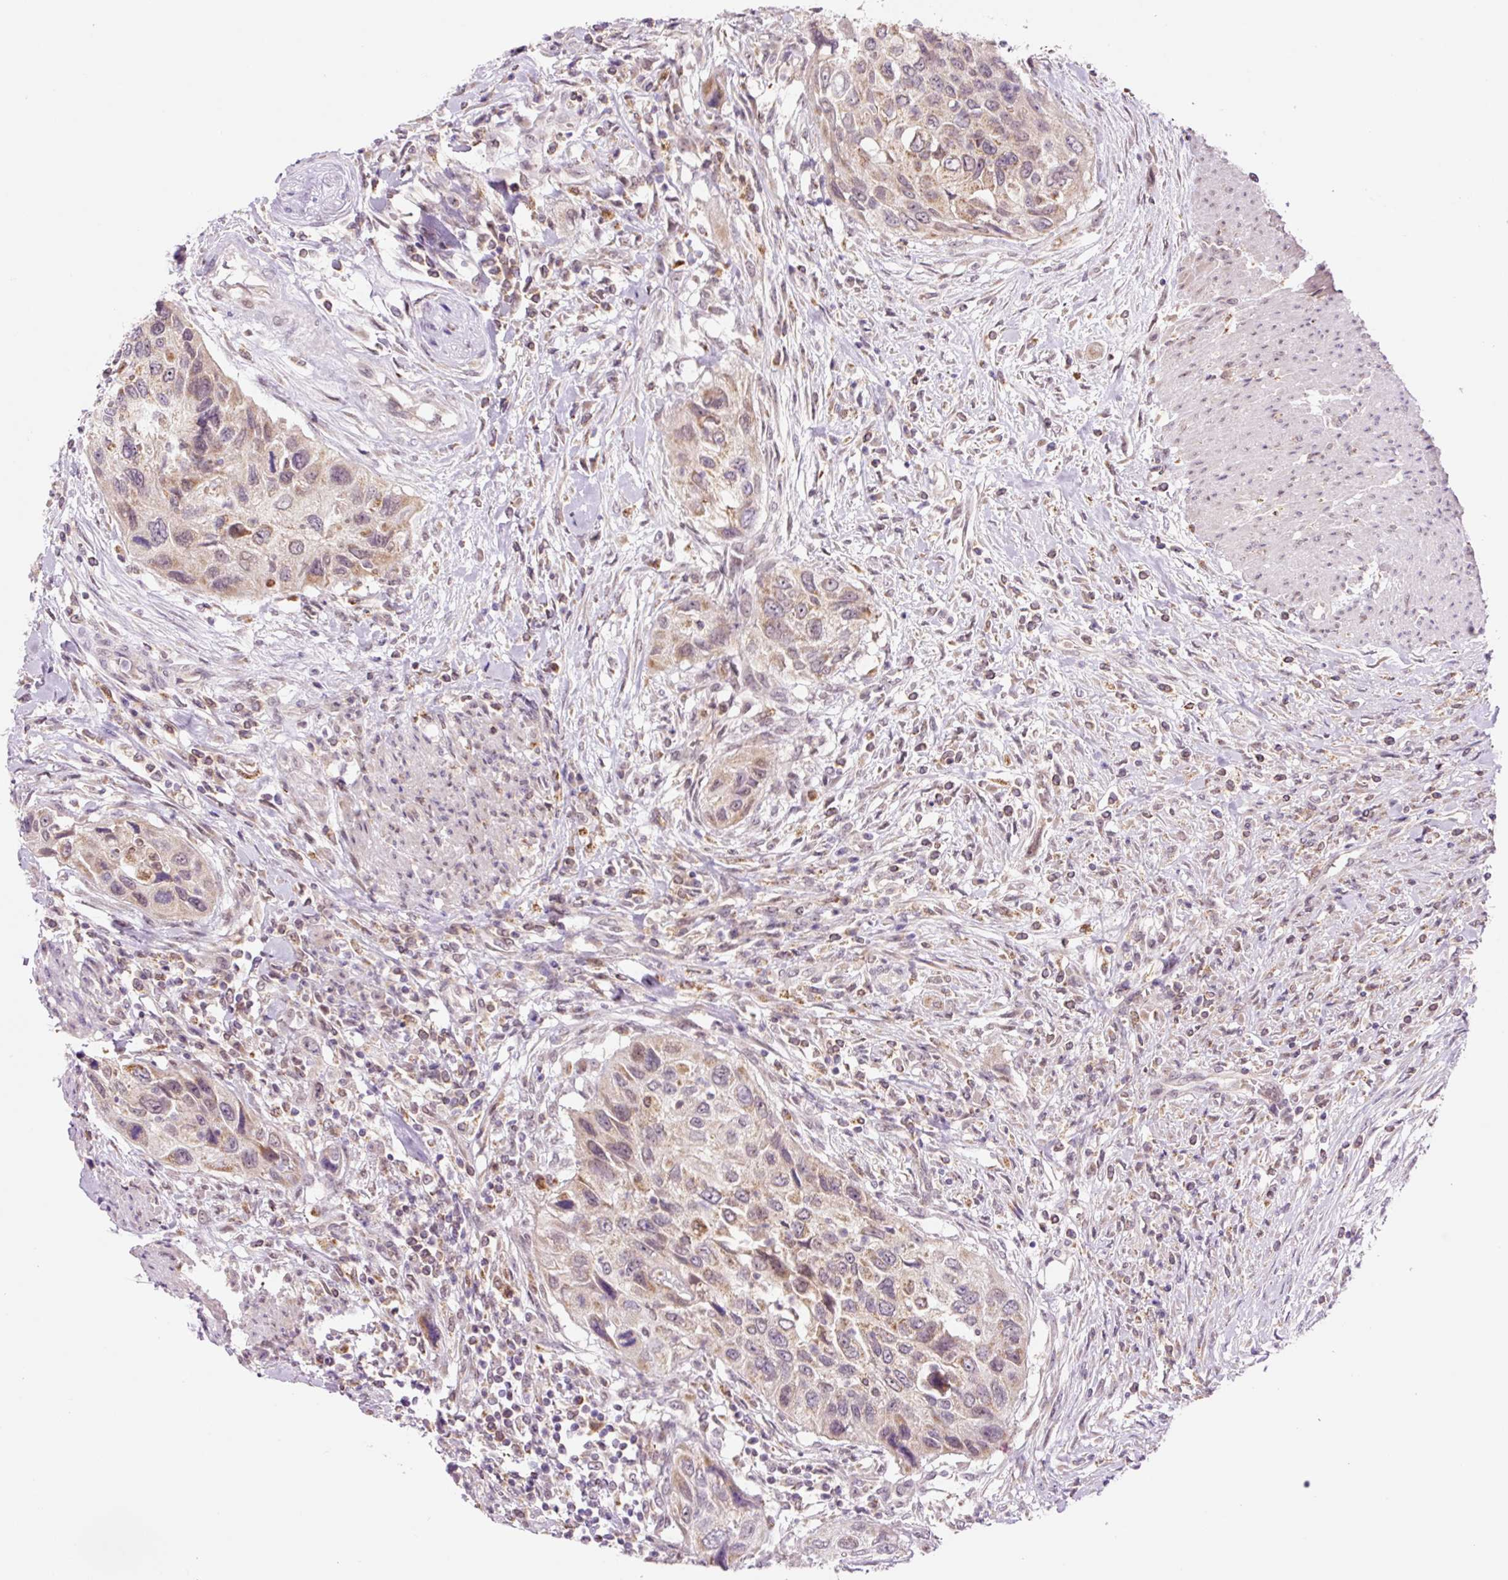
{"staining": {"intensity": "weak", "quantity": "25%-75%", "location": "cytoplasmic/membranous"}, "tissue": "urothelial cancer", "cell_type": "Tumor cells", "image_type": "cancer", "snomed": [{"axis": "morphology", "description": "Urothelial carcinoma, High grade"}, {"axis": "topography", "description": "Urinary bladder"}], "caption": "Human urothelial cancer stained for a protein (brown) demonstrates weak cytoplasmic/membranous positive staining in approximately 25%-75% of tumor cells.", "gene": "PCK2", "patient": {"sex": "female", "age": 60}}